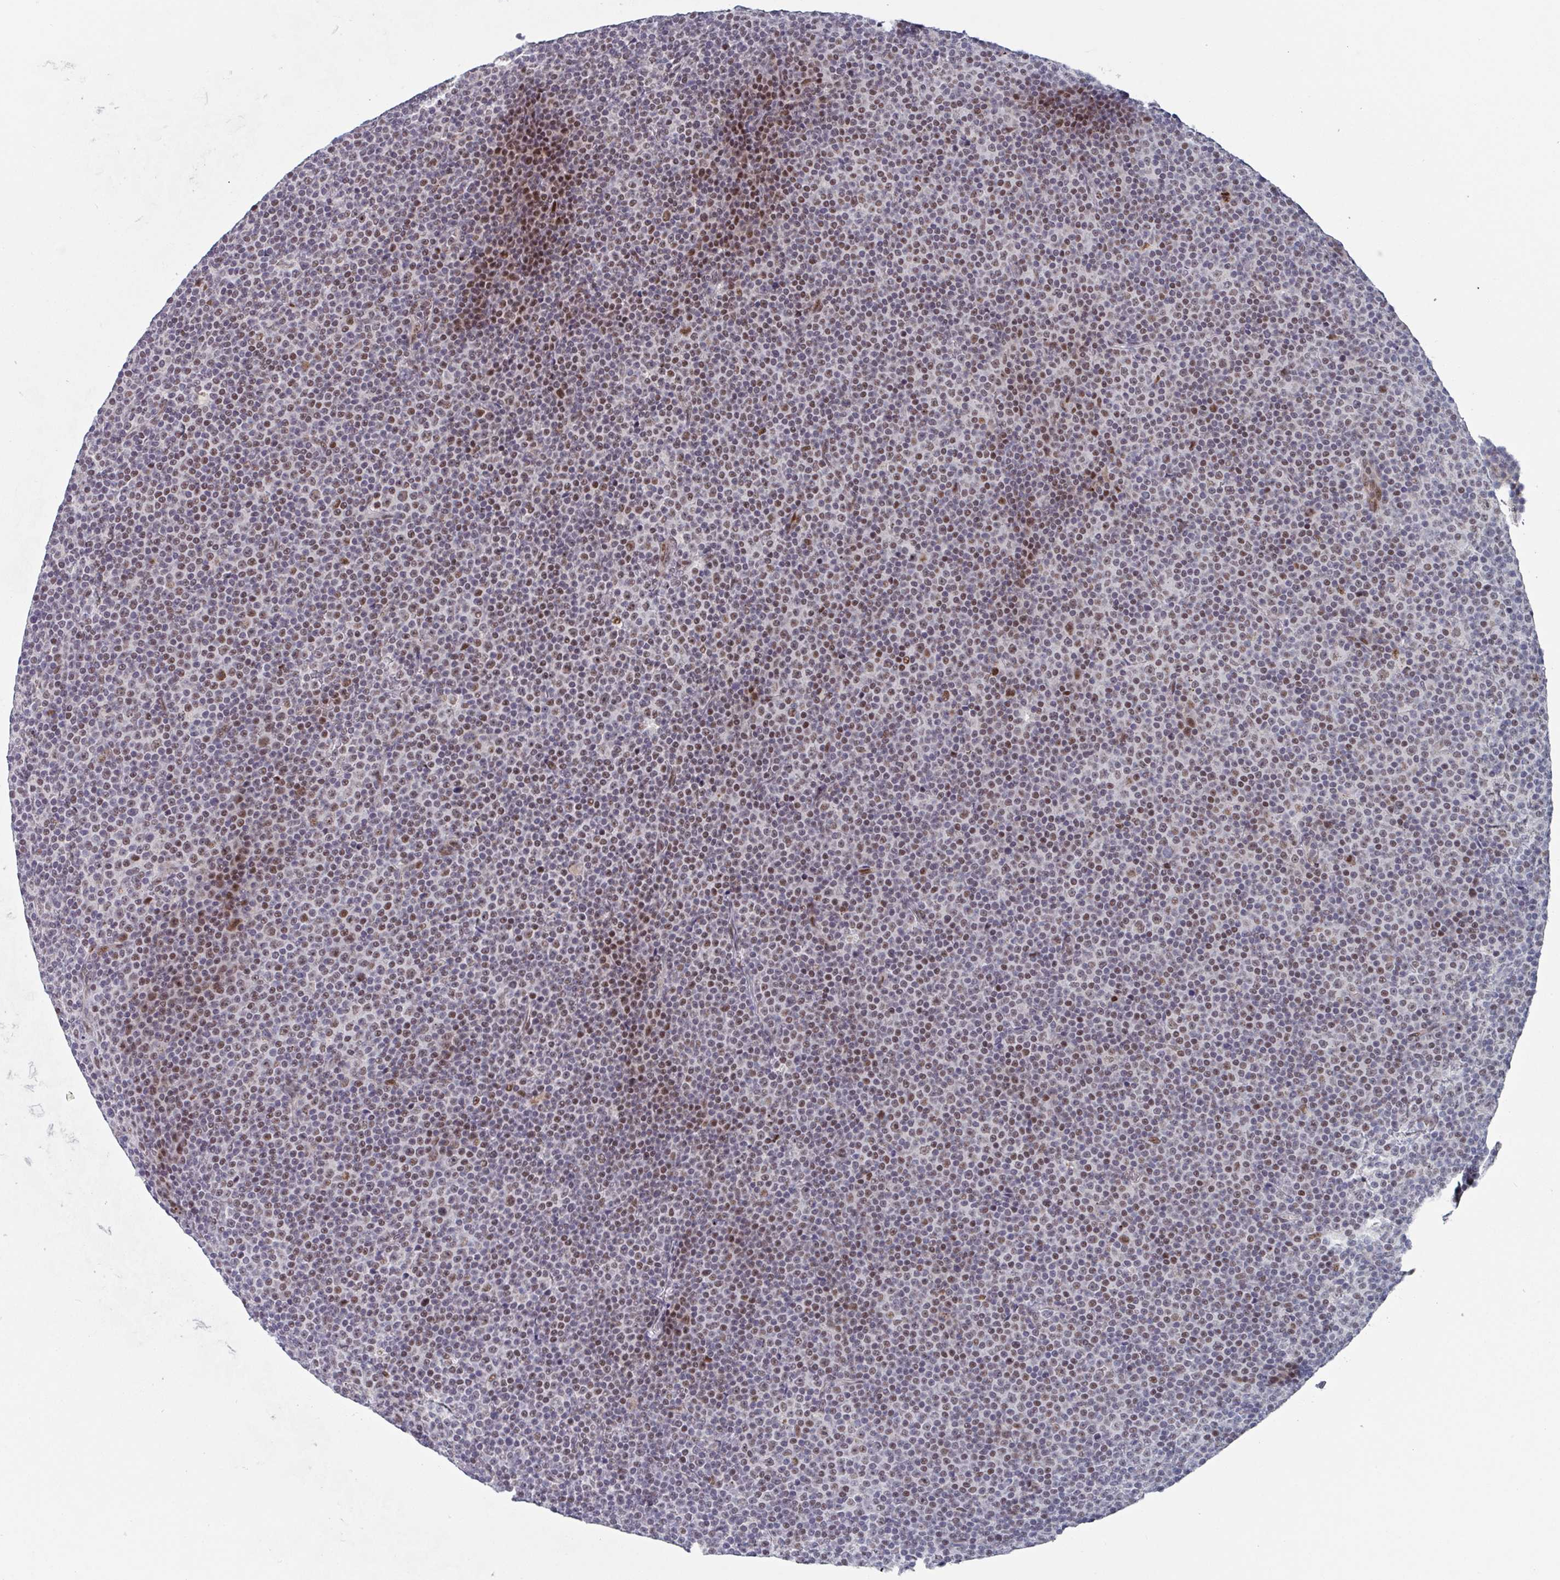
{"staining": {"intensity": "moderate", "quantity": "25%-75%", "location": "nuclear"}, "tissue": "lymphoma", "cell_type": "Tumor cells", "image_type": "cancer", "snomed": [{"axis": "morphology", "description": "Malignant lymphoma, non-Hodgkin's type, Low grade"}, {"axis": "topography", "description": "Lymph node"}], "caption": "High-magnification brightfield microscopy of malignant lymphoma, non-Hodgkin's type (low-grade) stained with DAB (3,3'-diaminobenzidine) (brown) and counterstained with hematoxylin (blue). tumor cells exhibit moderate nuclear staining is present in approximately25%-75% of cells.", "gene": "RNF212", "patient": {"sex": "female", "age": 67}}